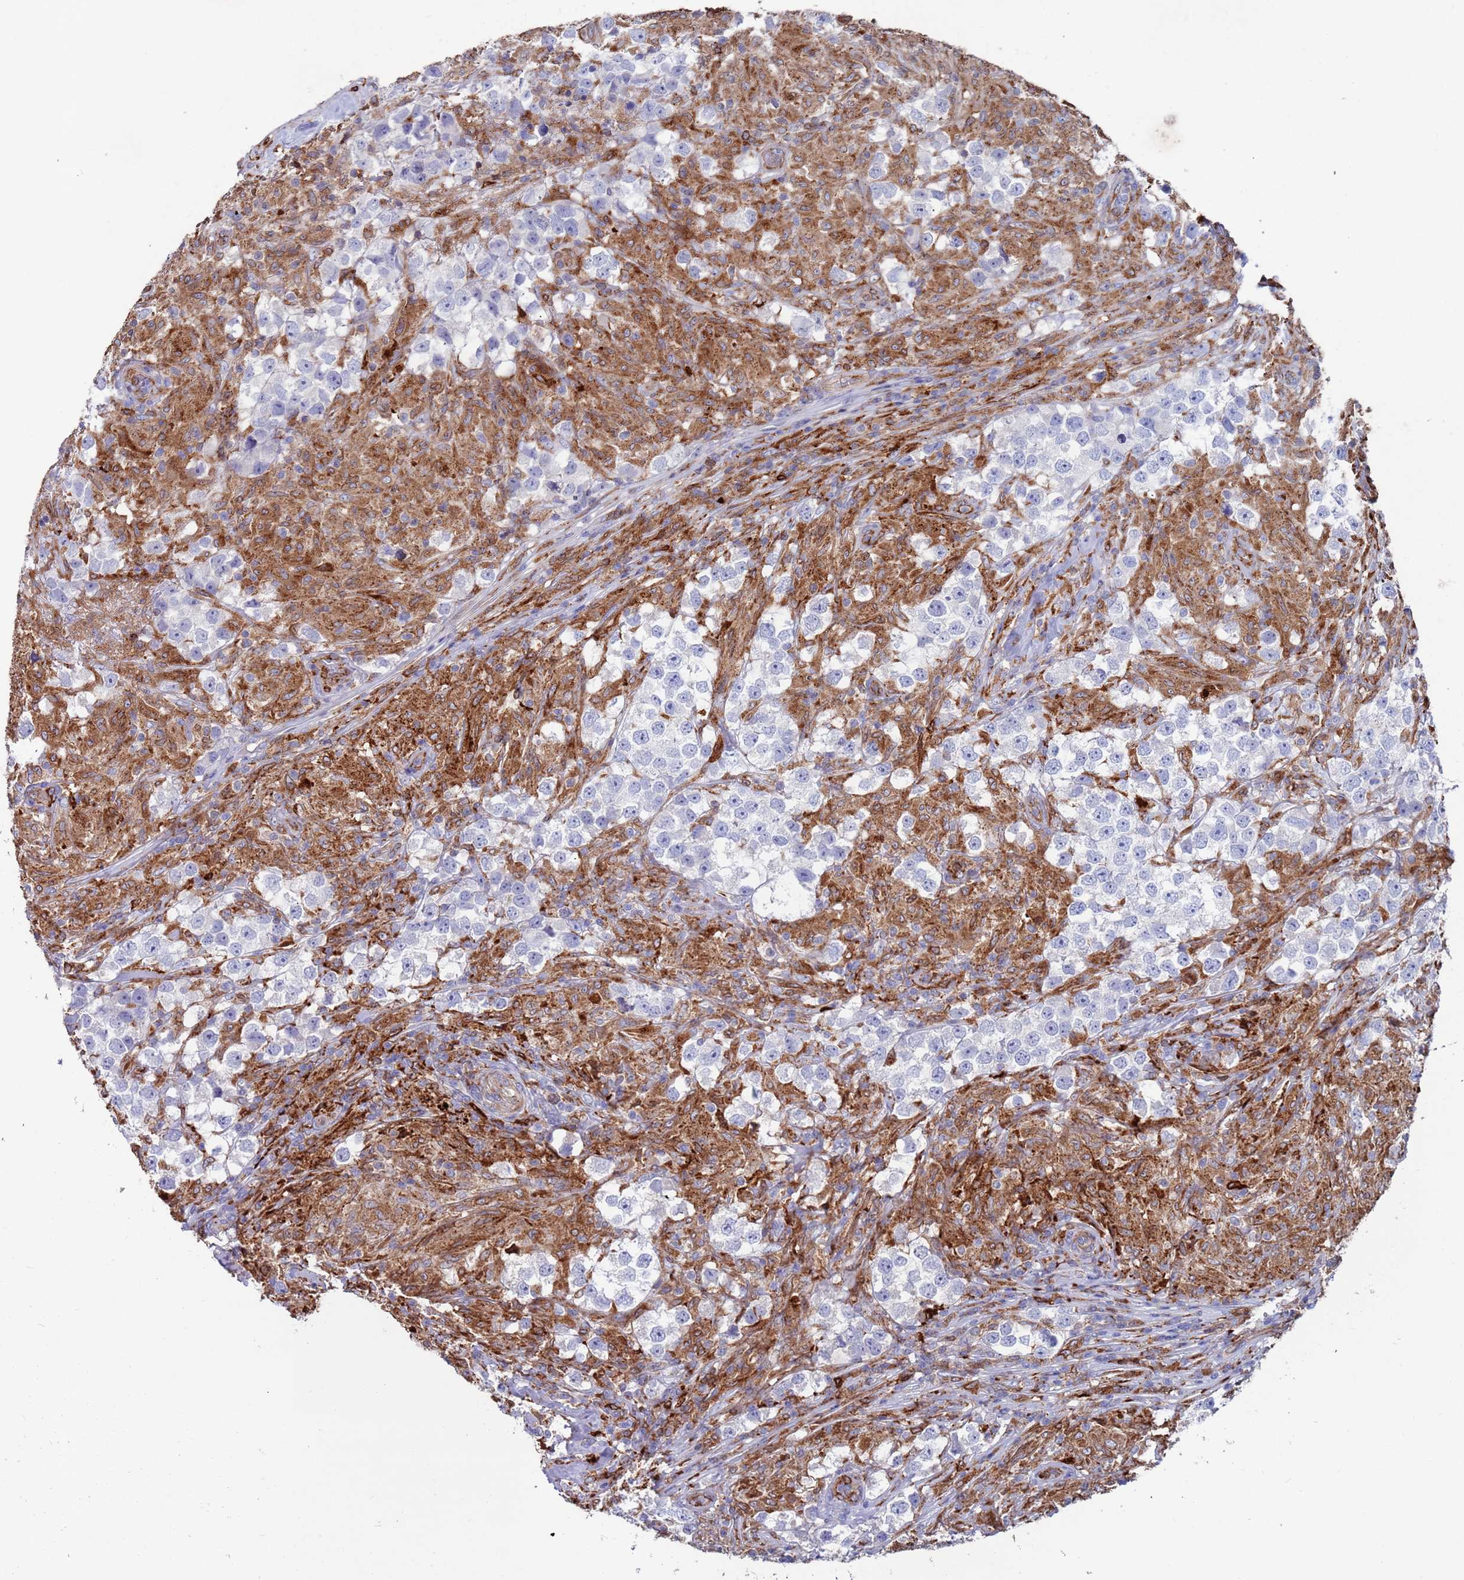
{"staining": {"intensity": "negative", "quantity": "none", "location": "none"}, "tissue": "testis cancer", "cell_type": "Tumor cells", "image_type": "cancer", "snomed": [{"axis": "morphology", "description": "Seminoma, NOS"}, {"axis": "topography", "description": "Testis"}], "caption": "There is no significant staining in tumor cells of testis cancer (seminoma).", "gene": "GREB1L", "patient": {"sex": "male", "age": 46}}